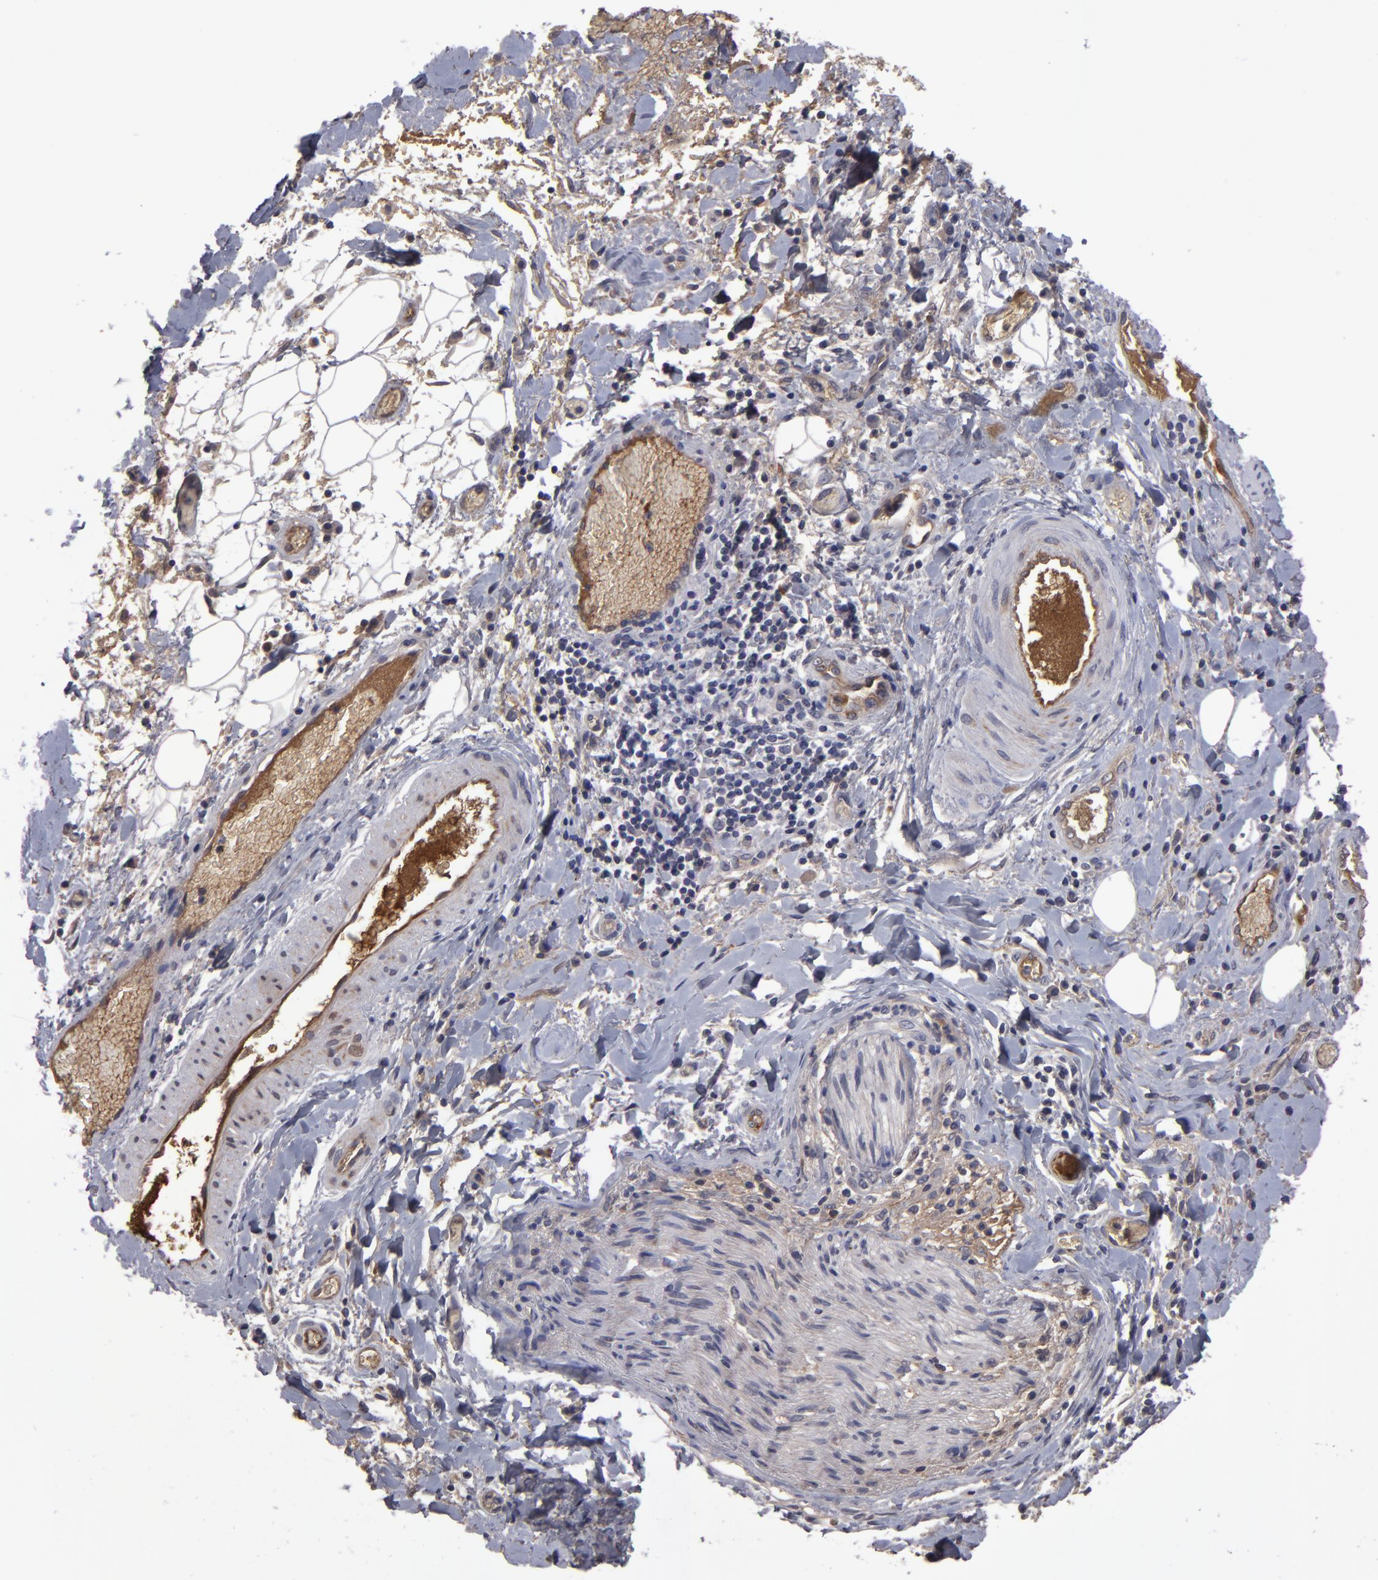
{"staining": {"intensity": "moderate", "quantity": "<25%", "location": "cytoplasmic/membranous"}, "tissue": "liver cancer", "cell_type": "Tumor cells", "image_type": "cancer", "snomed": [{"axis": "morphology", "description": "Cholangiocarcinoma"}, {"axis": "topography", "description": "Liver"}], "caption": "The immunohistochemical stain labels moderate cytoplasmic/membranous staining in tumor cells of cholangiocarcinoma (liver) tissue. (DAB (3,3'-diaminobenzidine) = brown stain, brightfield microscopy at high magnification).", "gene": "ITIH4", "patient": {"sex": "male", "age": 58}}